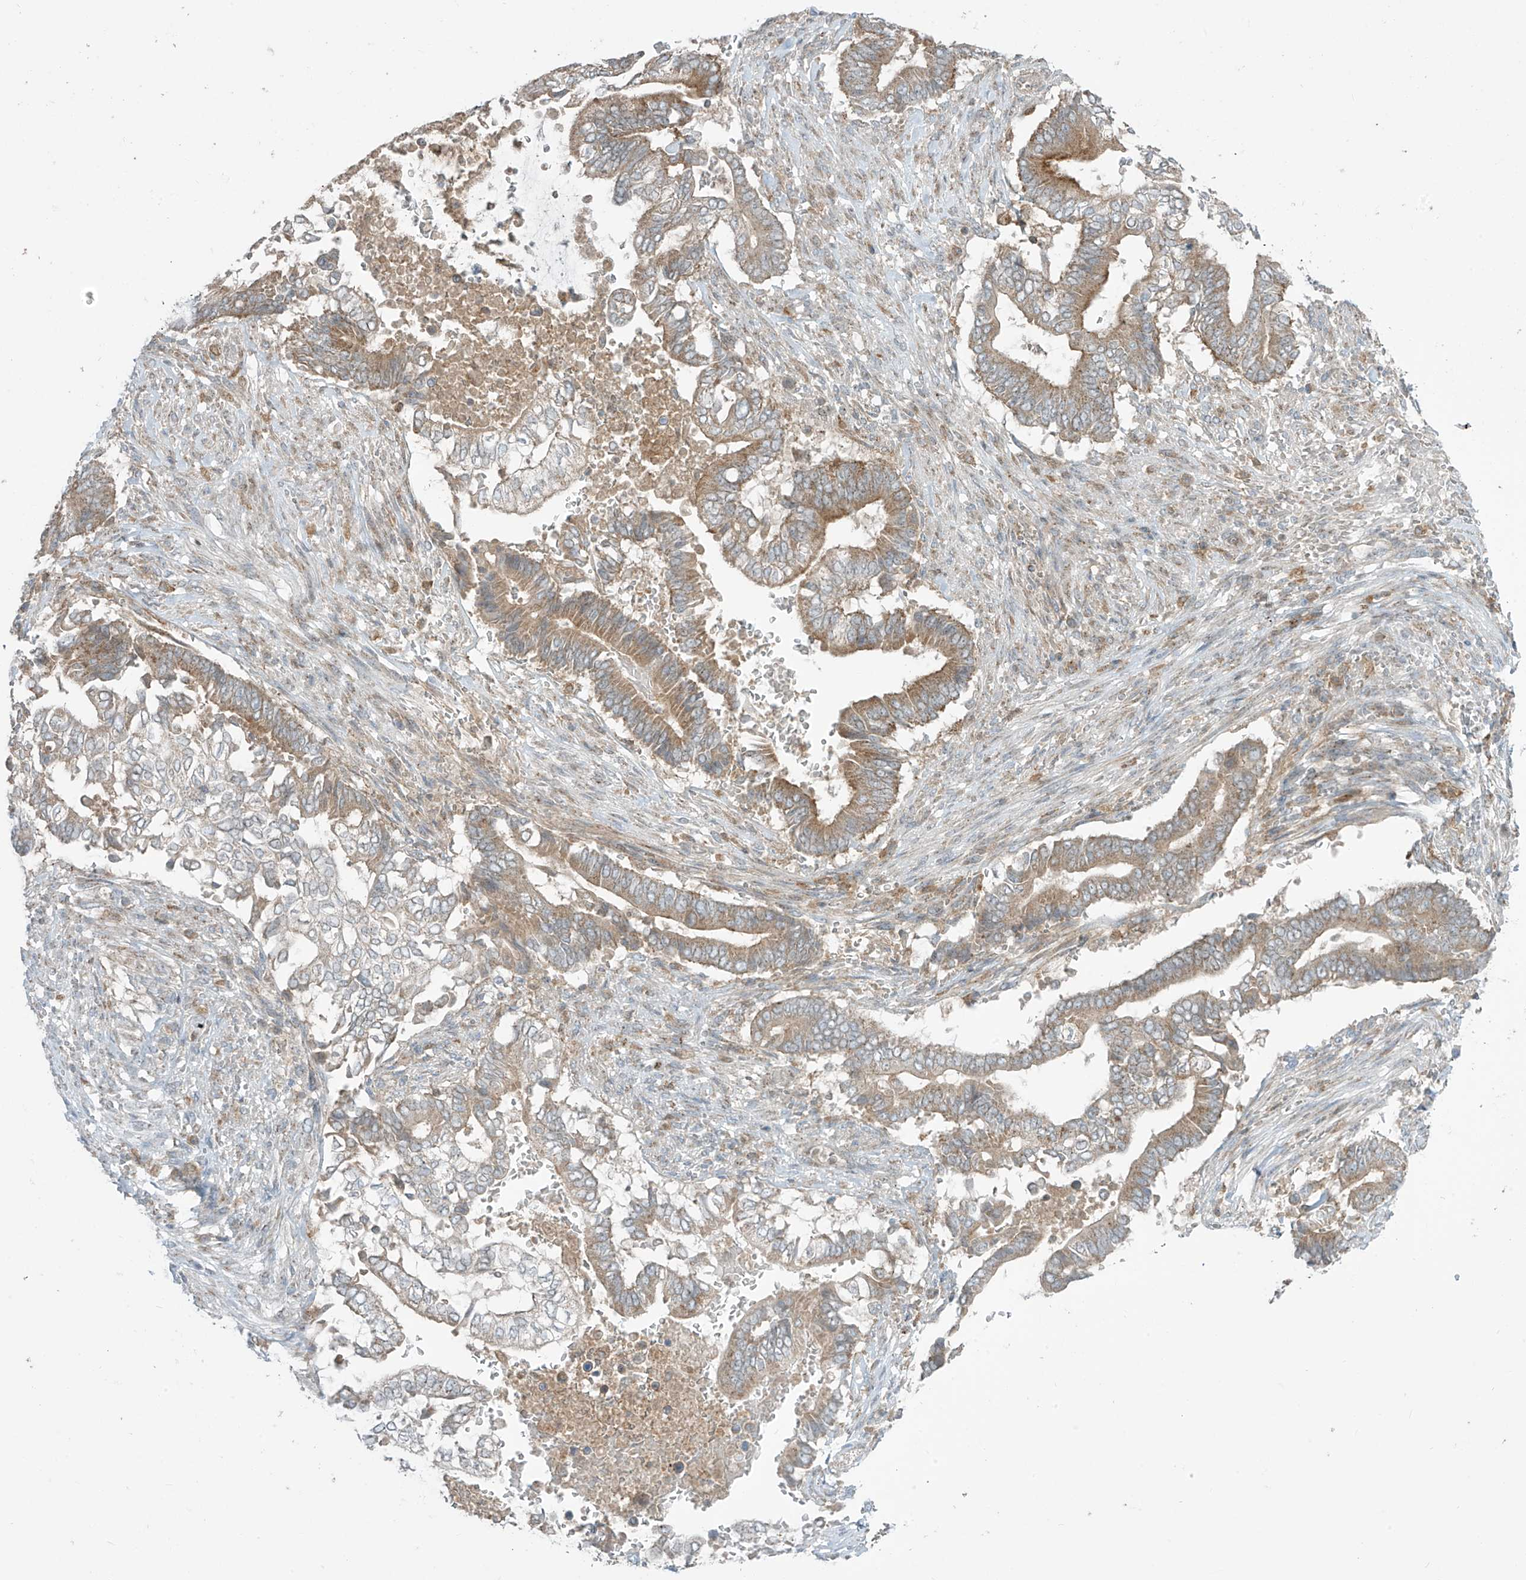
{"staining": {"intensity": "moderate", "quantity": "25%-75%", "location": "cytoplasmic/membranous"}, "tissue": "pancreatic cancer", "cell_type": "Tumor cells", "image_type": "cancer", "snomed": [{"axis": "morphology", "description": "Adenocarcinoma, NOS"}, {"axis": "topography", "description": "Pancreas"}], "caption": "Brown immunohistochemical staining in human pancreatic adenocarcinoma exhibits moderate cytoplasmic/membranous expression in about 25%-75% of tumor cells.", "gene": "PARVG", "patient": {"sex": "male", "age": 68}}